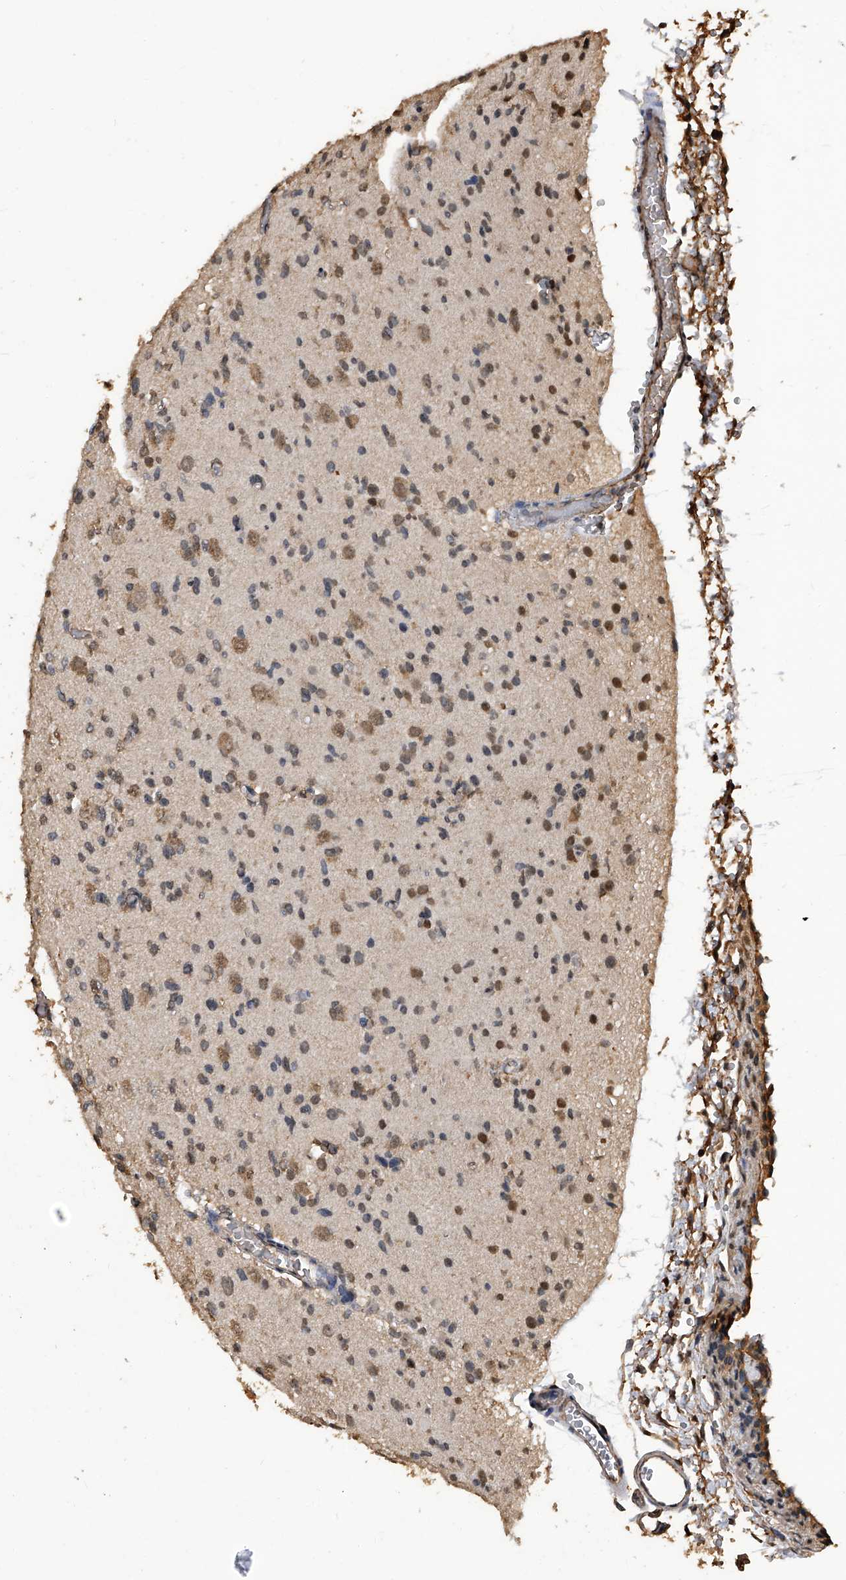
{"staining": {"intensity": "moderate", "quantity": "25%-75%", "location": "cytoplasmic/membranous,nuclear"}, "tissue": "glioma", "cell_type": "Tumor cells", "image_type": "cancer", "snomed": [{"axis": "morphology", "description": "Glioma, malignant, Low grade"}, {"axis": "topography", "description": "Brain"}], "caption": "IHC histopathology image of human glioma stained for a protein (brown), which exhibits medium levels of moderate cytoplasmic/membranous and nuclear expression in approximately 25%-75% of tumor cells.", "gene": "FBXL4", "patient": {"sex": "female", "age": 22}}